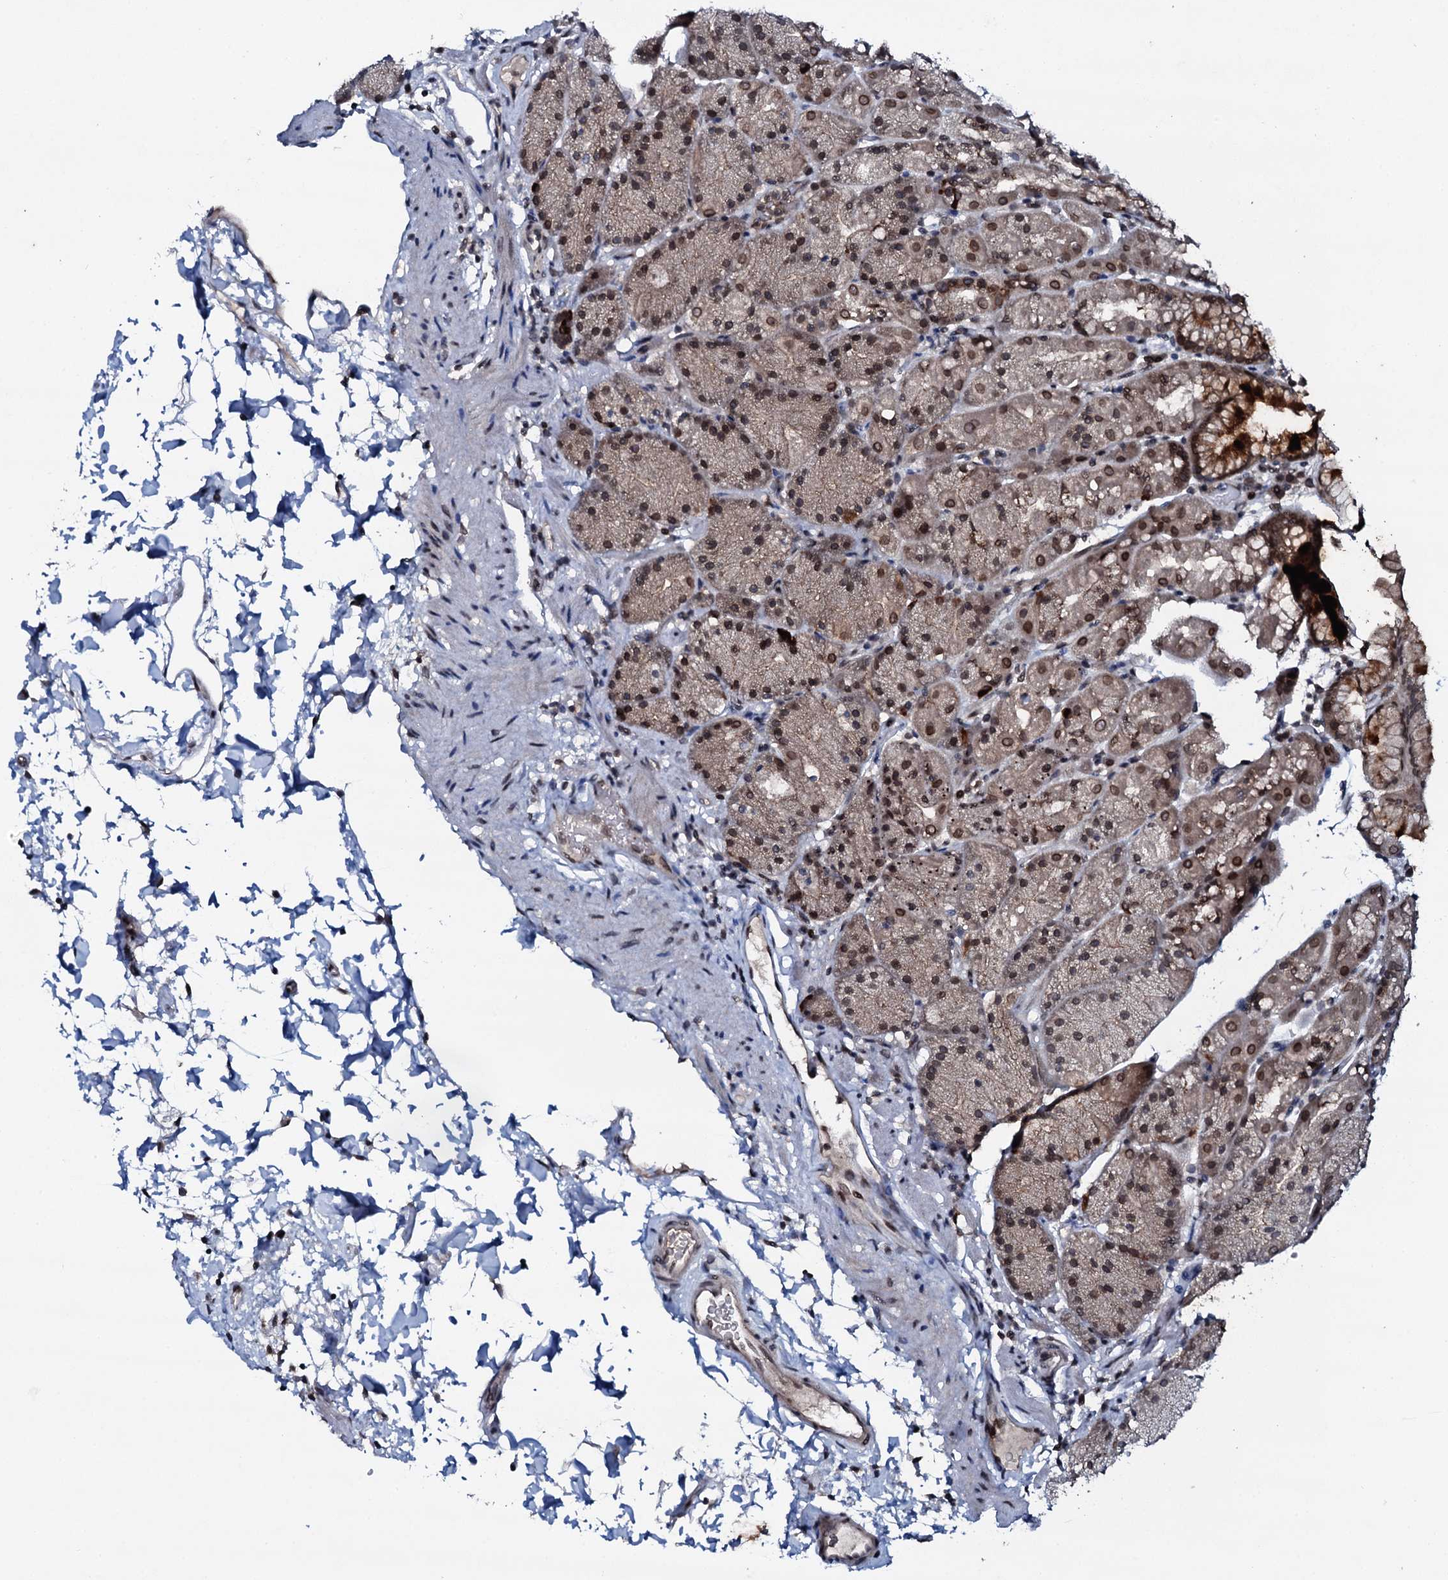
{"staining": {"intensity": "moderate", "quantity": ">75%", "location": "cytoplasmic/membranous,nuclear"}, "tissue": "stomach", "cell_type": "Glandular cells", "image_type": "normal", "snomed": [{"axis": "morphology", "description": "Normal tissue, NOS"}, {"axis": "topography", "description": "Stomach, upper"}, {"axis": "topography", "description": "Stomach, lower"}], "caption": "A high-resolution histopathology image shows immunohistochemistry (IHC) staining of unremarkable stomach, which reveals moderate cytoplasmic/membranous,nuclear staining in about >75% of glandular cells.", "gene": "SNTA1", "patient": {"sex": "male", "age": 67}}